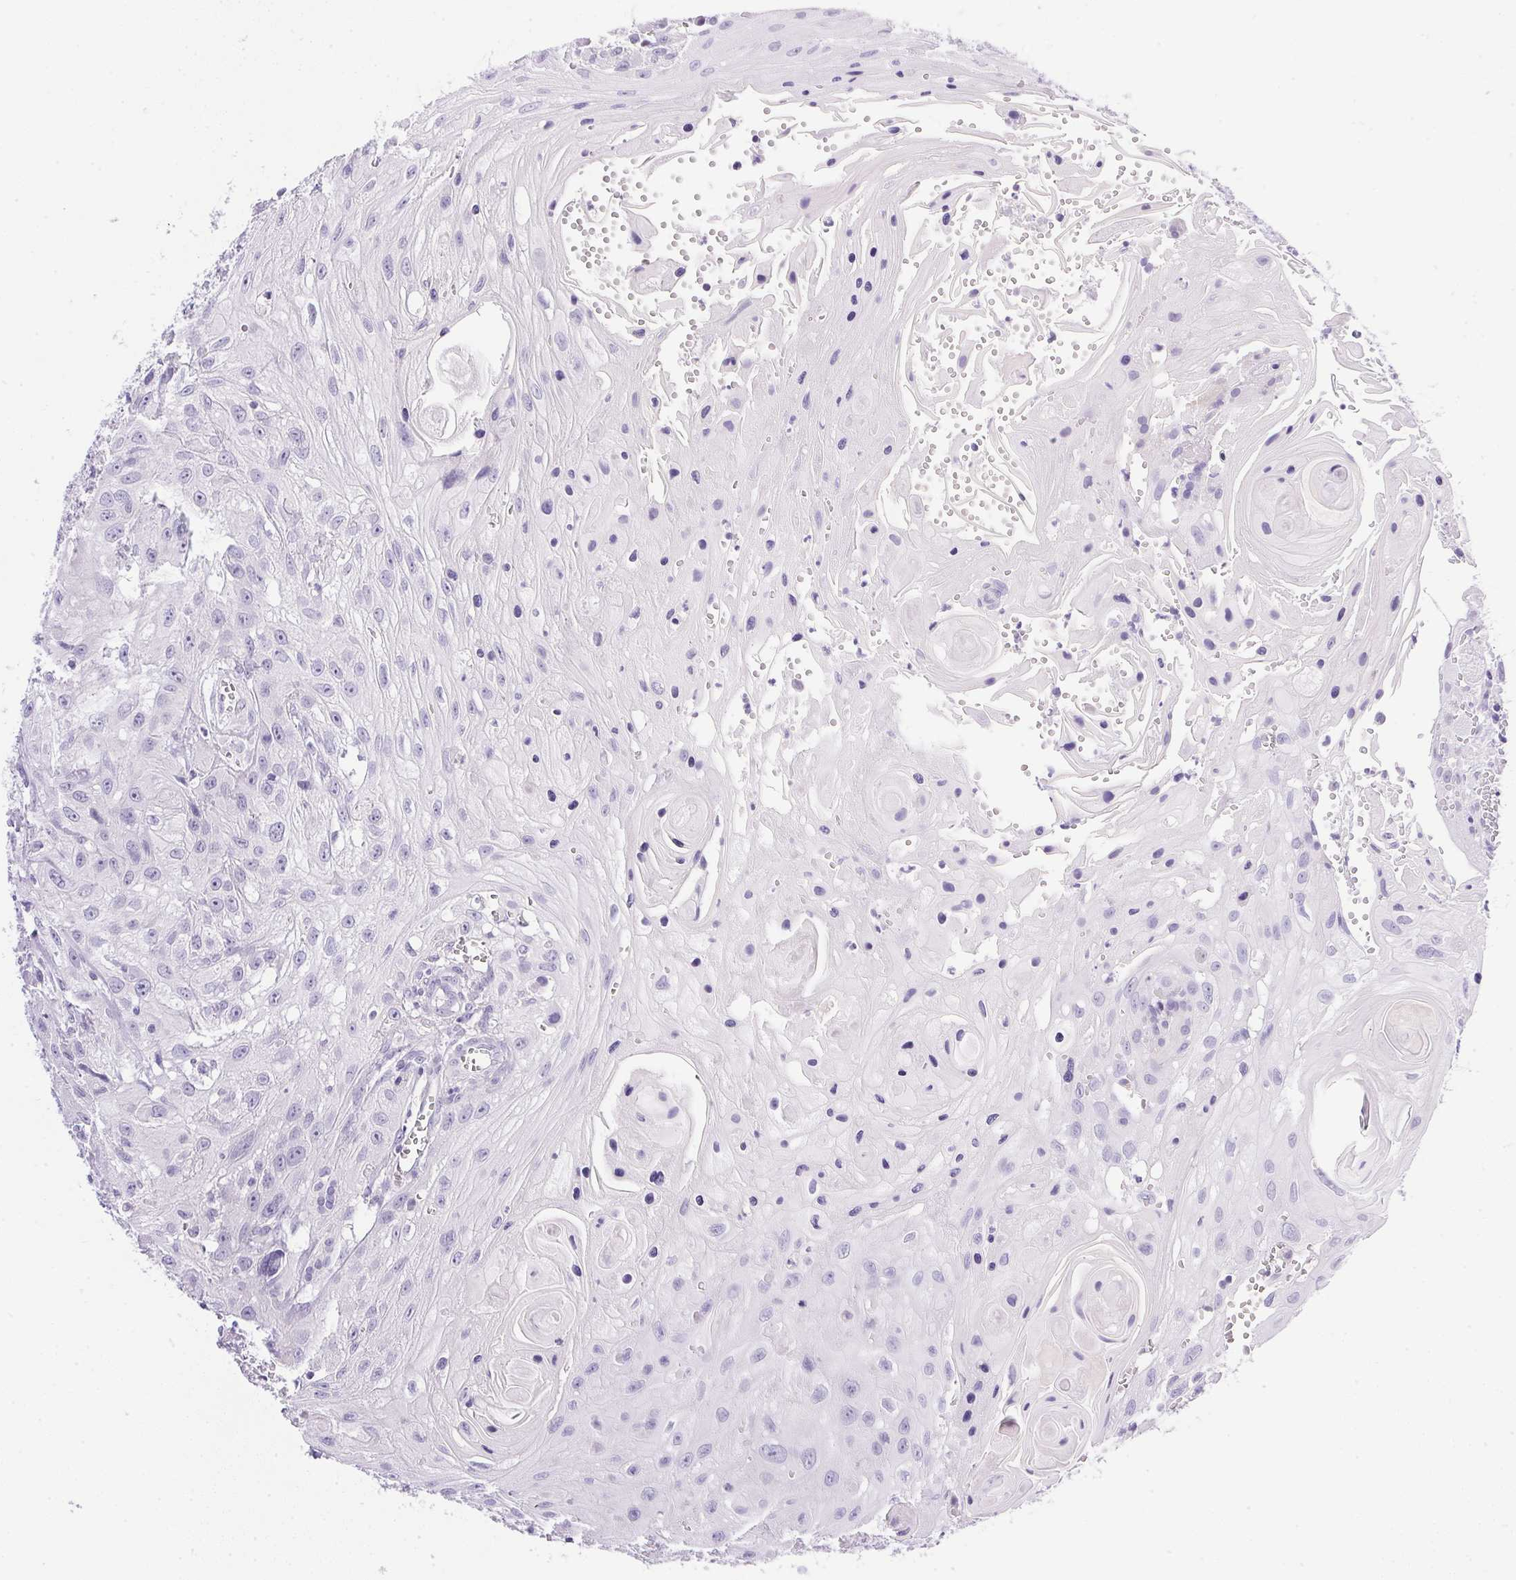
{"staining": {"intensity": "negative", "quantity": "none", "location": "none"}, "tissue": "head and neck cancer", "cell_type": "Tumor cells", "image_type": "cancer", "snomed": [{"axis": "morphology", "description": "Squamous cell carcinoma, NOS"}, {"axis": "topography", "description": "Oral tissue"}, {"axis": "topography", "description": "Head-Neck"}], "caption": "An image of squamous cell carcinoma (head and neck) stained for a protein shows no brown staining in tumor cells. Nuclei are stained in blue.", "gene": "ATP6V0A4", "patient": {"sex": "male", "age": 58}}